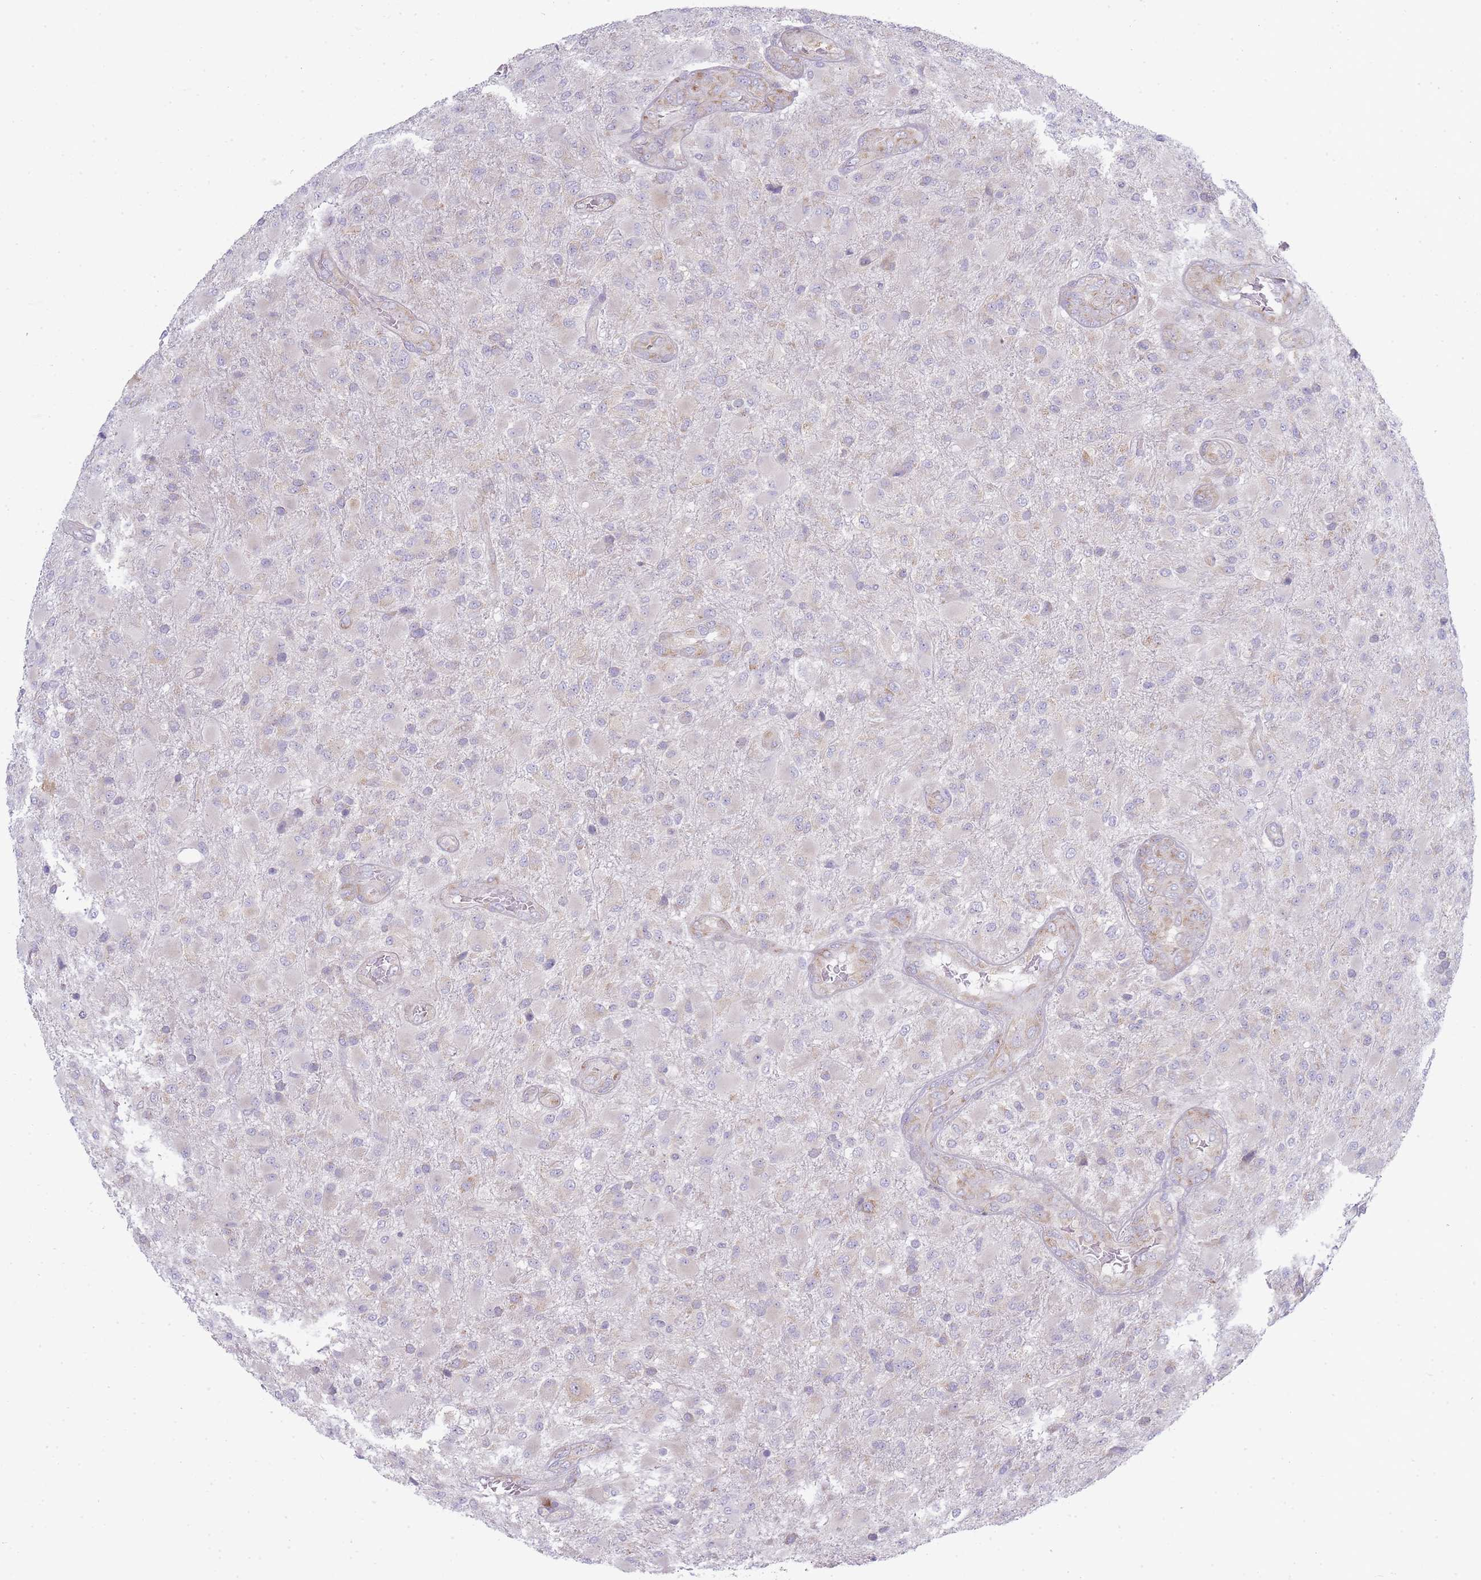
{"staining": {"intensity": "negative", "quantity": "none", "location": "none"}, "tissue": "glioma", "cell_type": "Tumor cells", "image_type": "cancer", "snomed": [{"axis": "morphology", "description": "Glioma, malignant, Low grade"}, {"axis": "topography", "description": "Brain"}], "caption": "Tumor cells are negative for brown protein staining in glioma. (DAB (3,3'-diaminobenzidine) IHC, high magnification).", "gene": "OR5L2", "patient": {"sex": "male", "age": 65}}